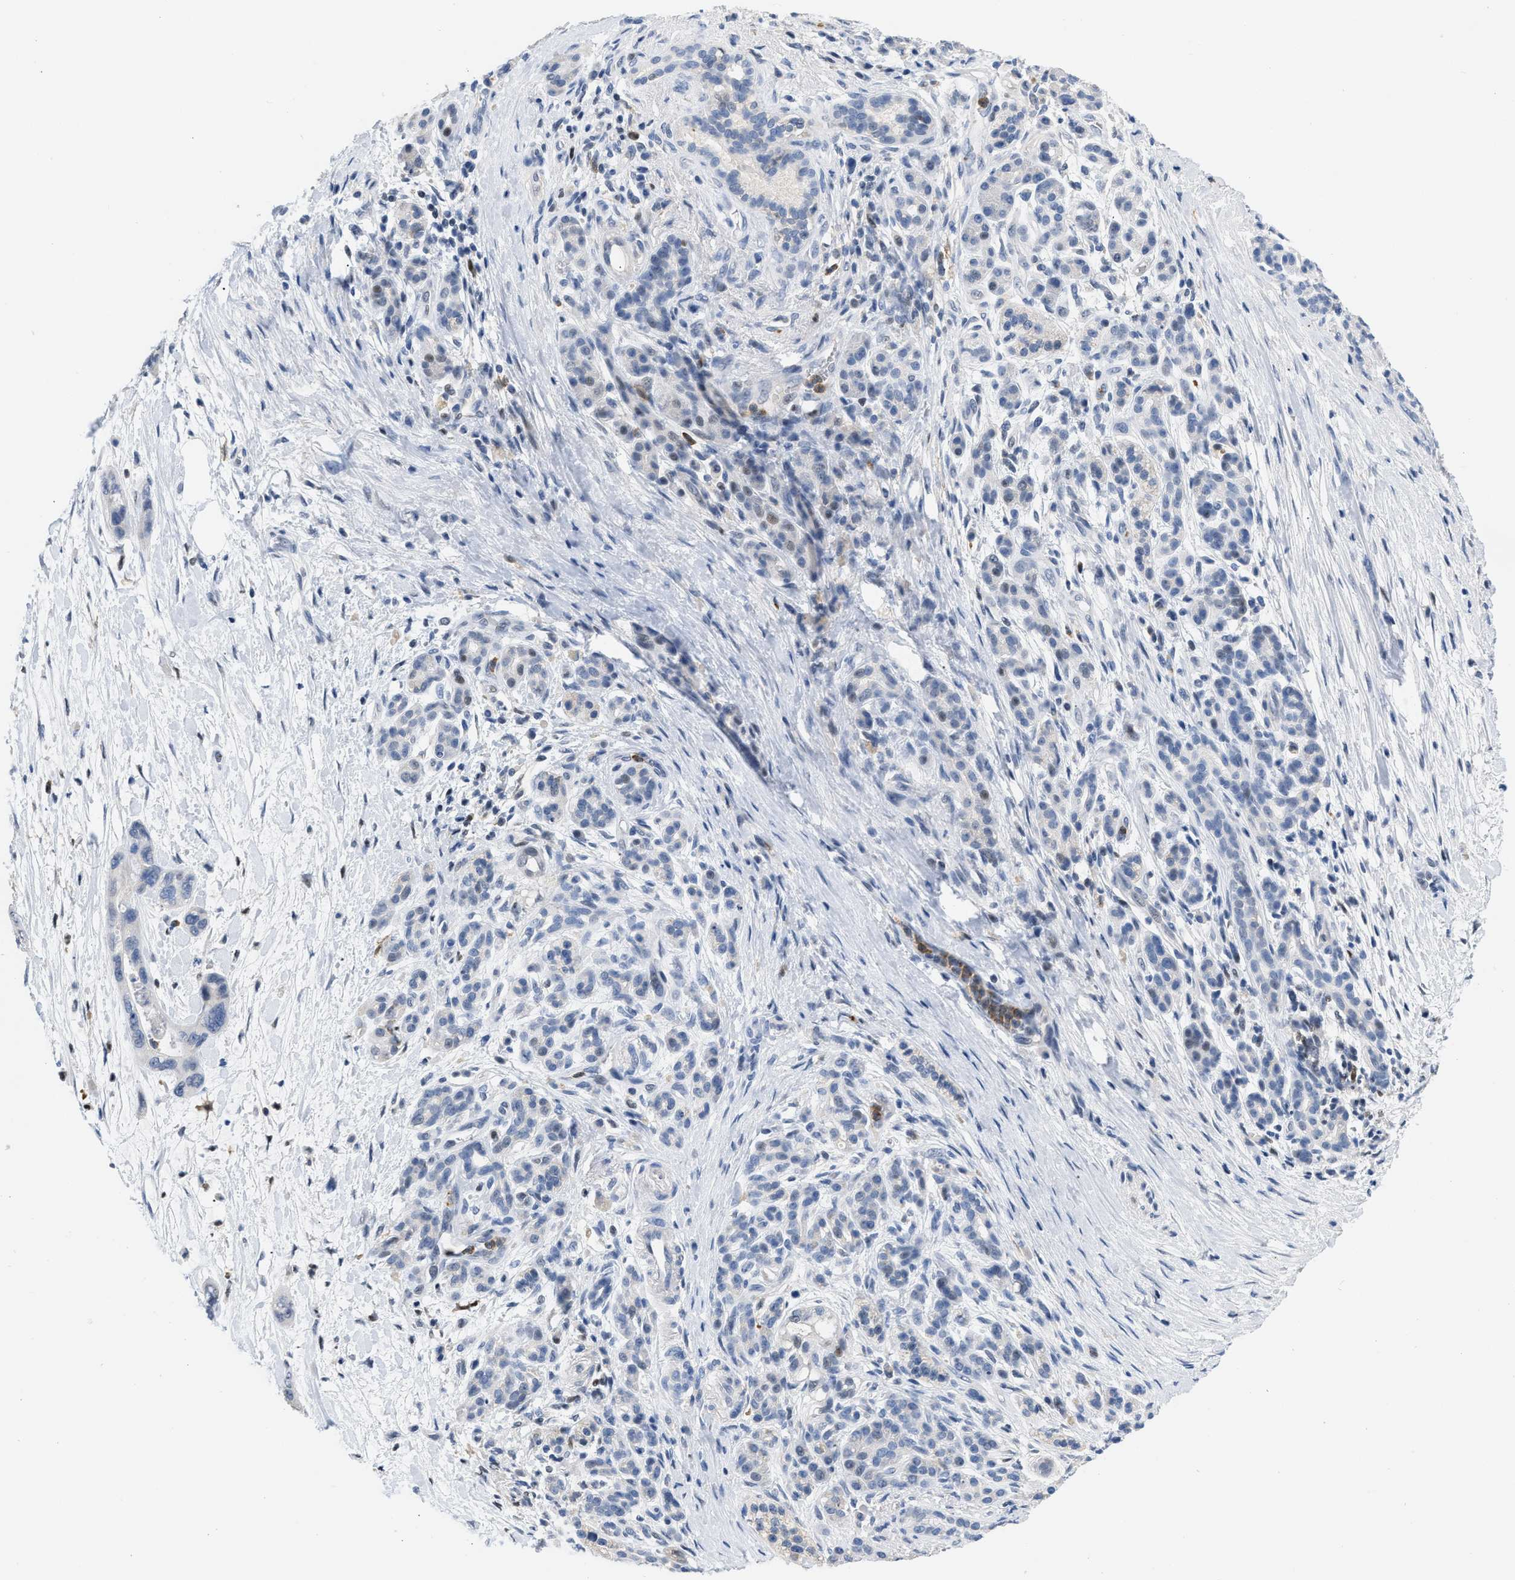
{"staining": {"intensity": "negative", "quantity": "none", "location": "none"}, "tissue": "pancreatic cancer", "cell_type": "Tumor cells", "image_type": "cancer", "snomed": [{"axis": "morphology", "description": "Adenocarcinoma, NOS"}, {"axis": "topography", "description": "Pancreas"}], "caption": "Protein analysis of adenocarcinoma (pancreatic) displays no significant positivity in tumor cells. Nuclei are stained in blue.", "gene": "BOLL", "patient": {"sex": "female", "age": 70}}